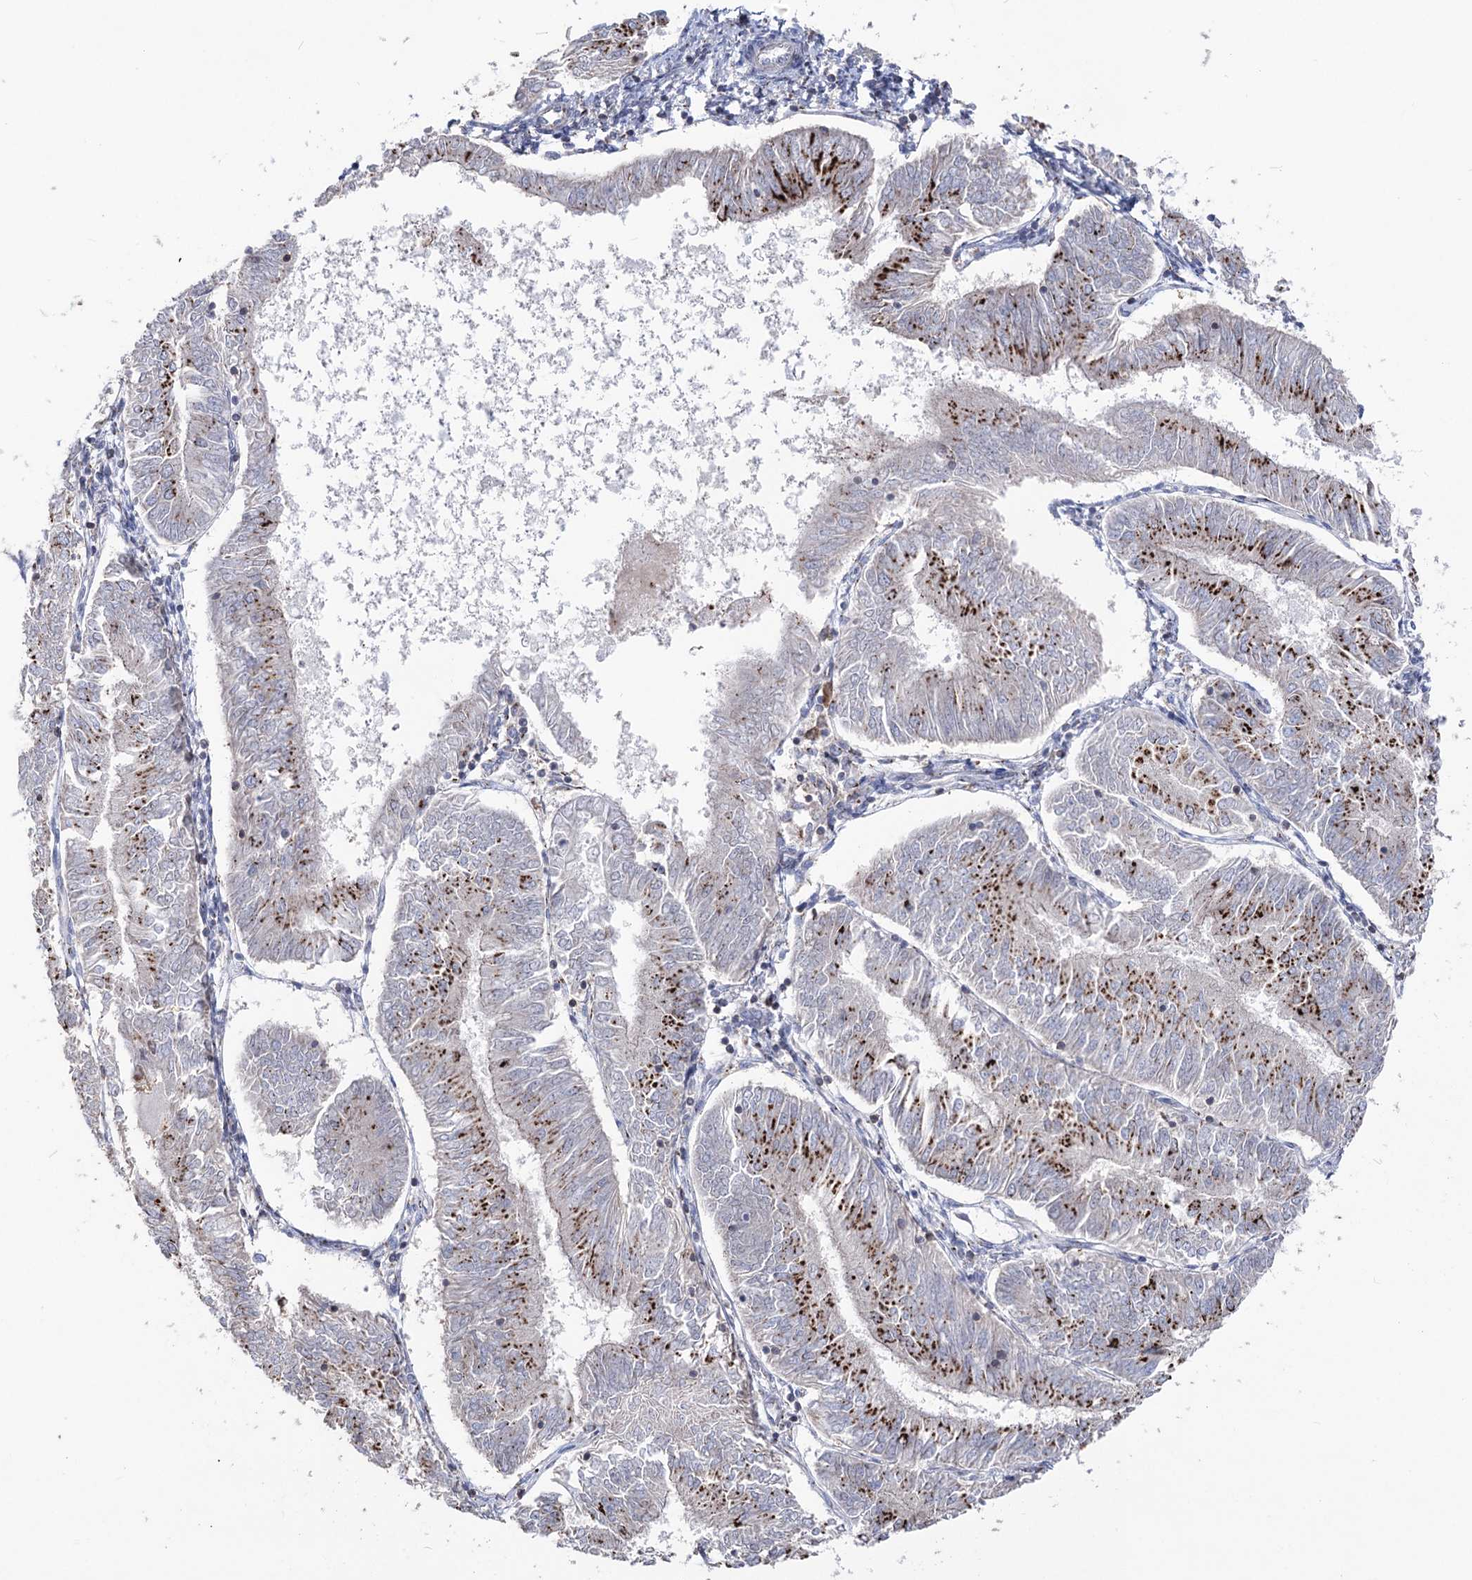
{"staining": {"intensity": "strong", "quantity": "25%-75%", "location": "cytoplasmic/membranous"}, "tissue": "endometrial cancer", "cell_type": "Tumor cells", "image_type": "cancer", "snomed": [{"axis": "morphology", "description": "Adenocarcinoma, NOS"}, {"axis": "topography", "description": "Endometrium"}], "caption": "DAB (3,3'-diaminobenzidine) immunohistochemical staining of endometrial cancer displays strong cytoplasmic/membranous protein positivity in approximately 25%-75% of tumor cells. (DAB (3,3'-diaminobenzidine) IHC, brown staining for protein, blue staining for nuclei).", "gene": "ARHGAP20", "patient": {"sex": "female", "age": 58}}